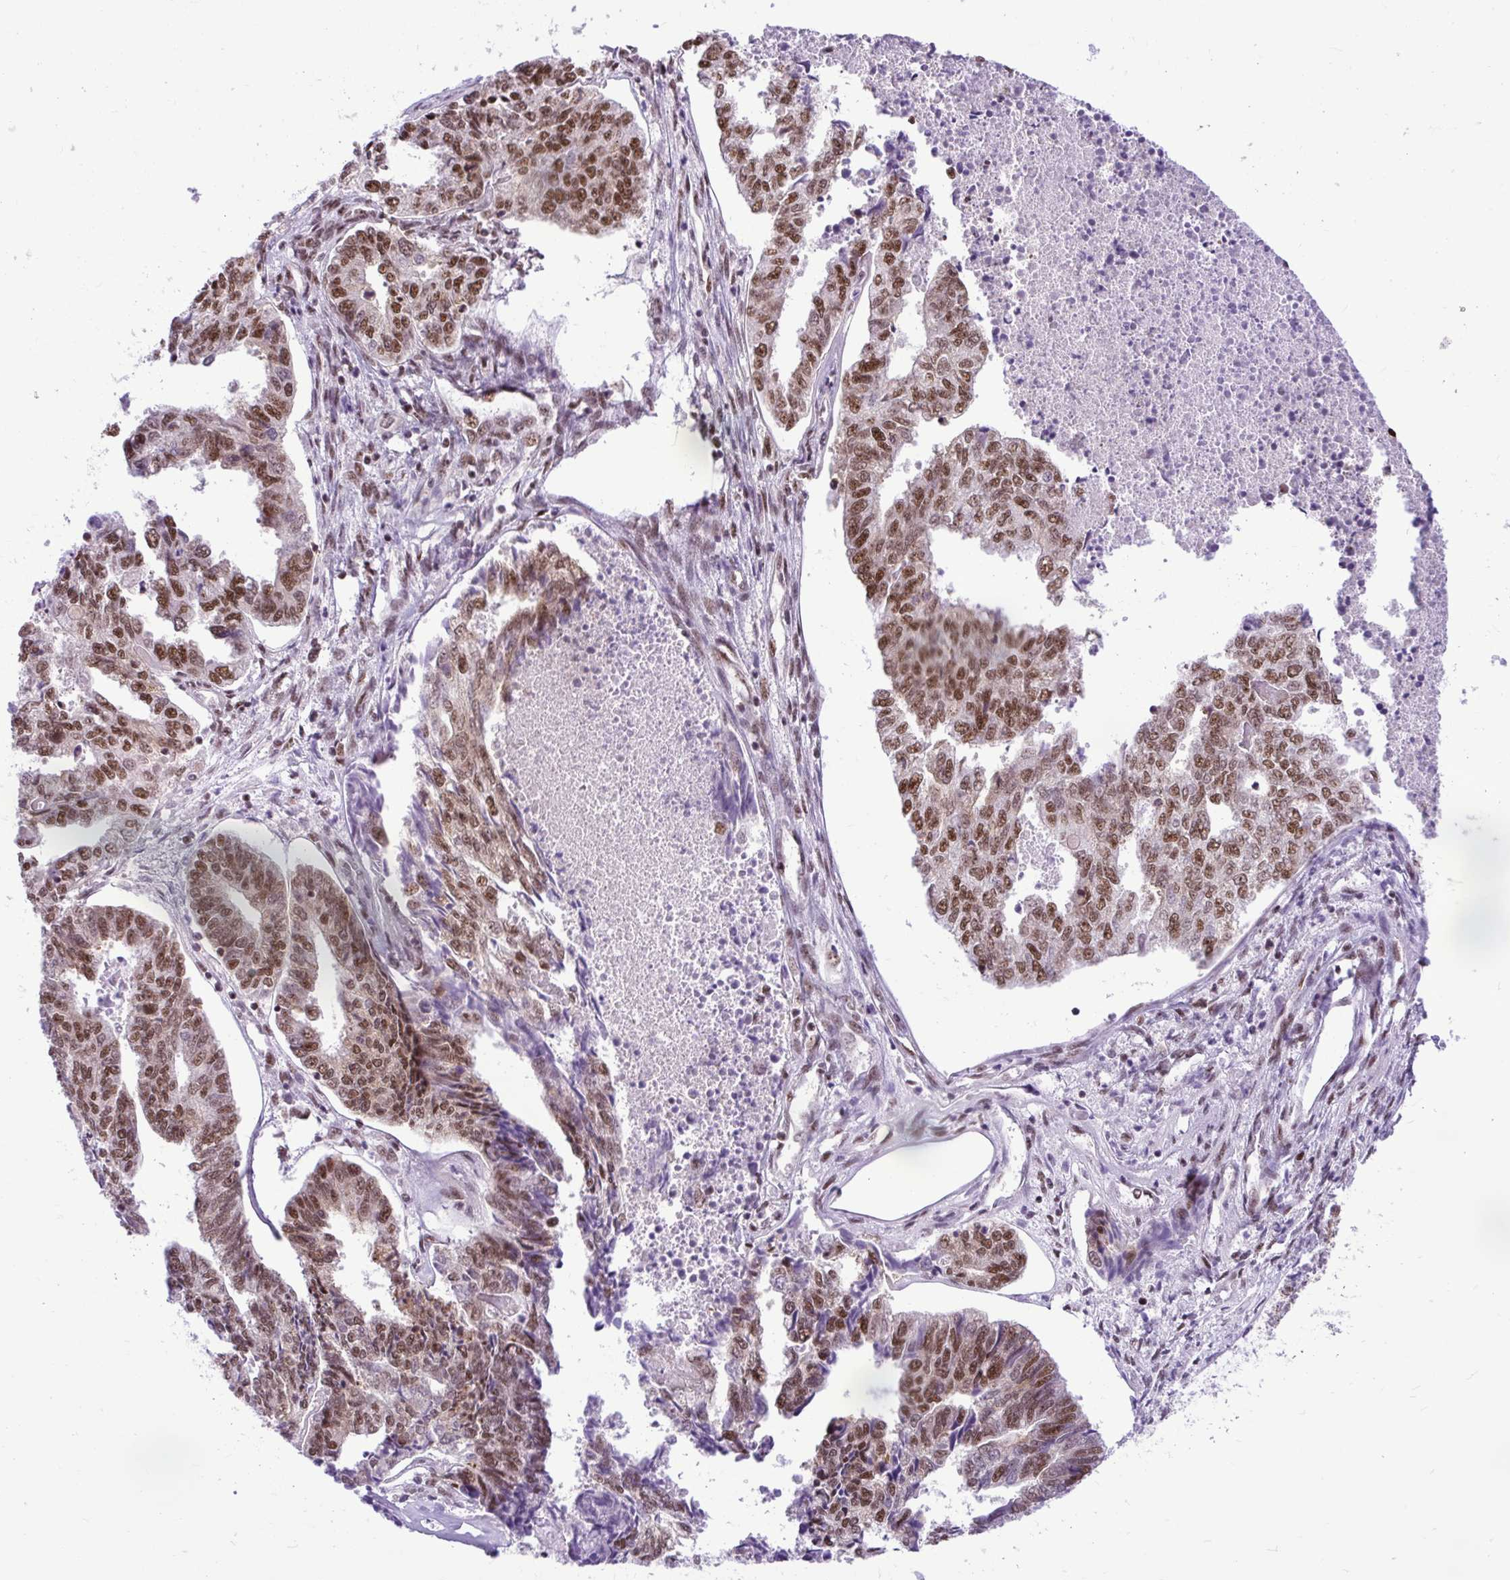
{"staining": {"intensity": "moderate", "quantity": ">75%", "location": "nuclear"}, "tissue": "endometrial cancer", "cell_type": "Tumor cells", "image_type": "cancer", "snomed": [{"axis": "morphology", "description": "Adenocarcinoma, NOS"}, {"axis": "topography", "description": "Endometrium"}], "caption": "Moderate nuclear protein positivity is seen in about >75% of tumor cells in endometrial cancer.", "gene": "PRPF19", "patient": {"sex": "female", "age": 73}}